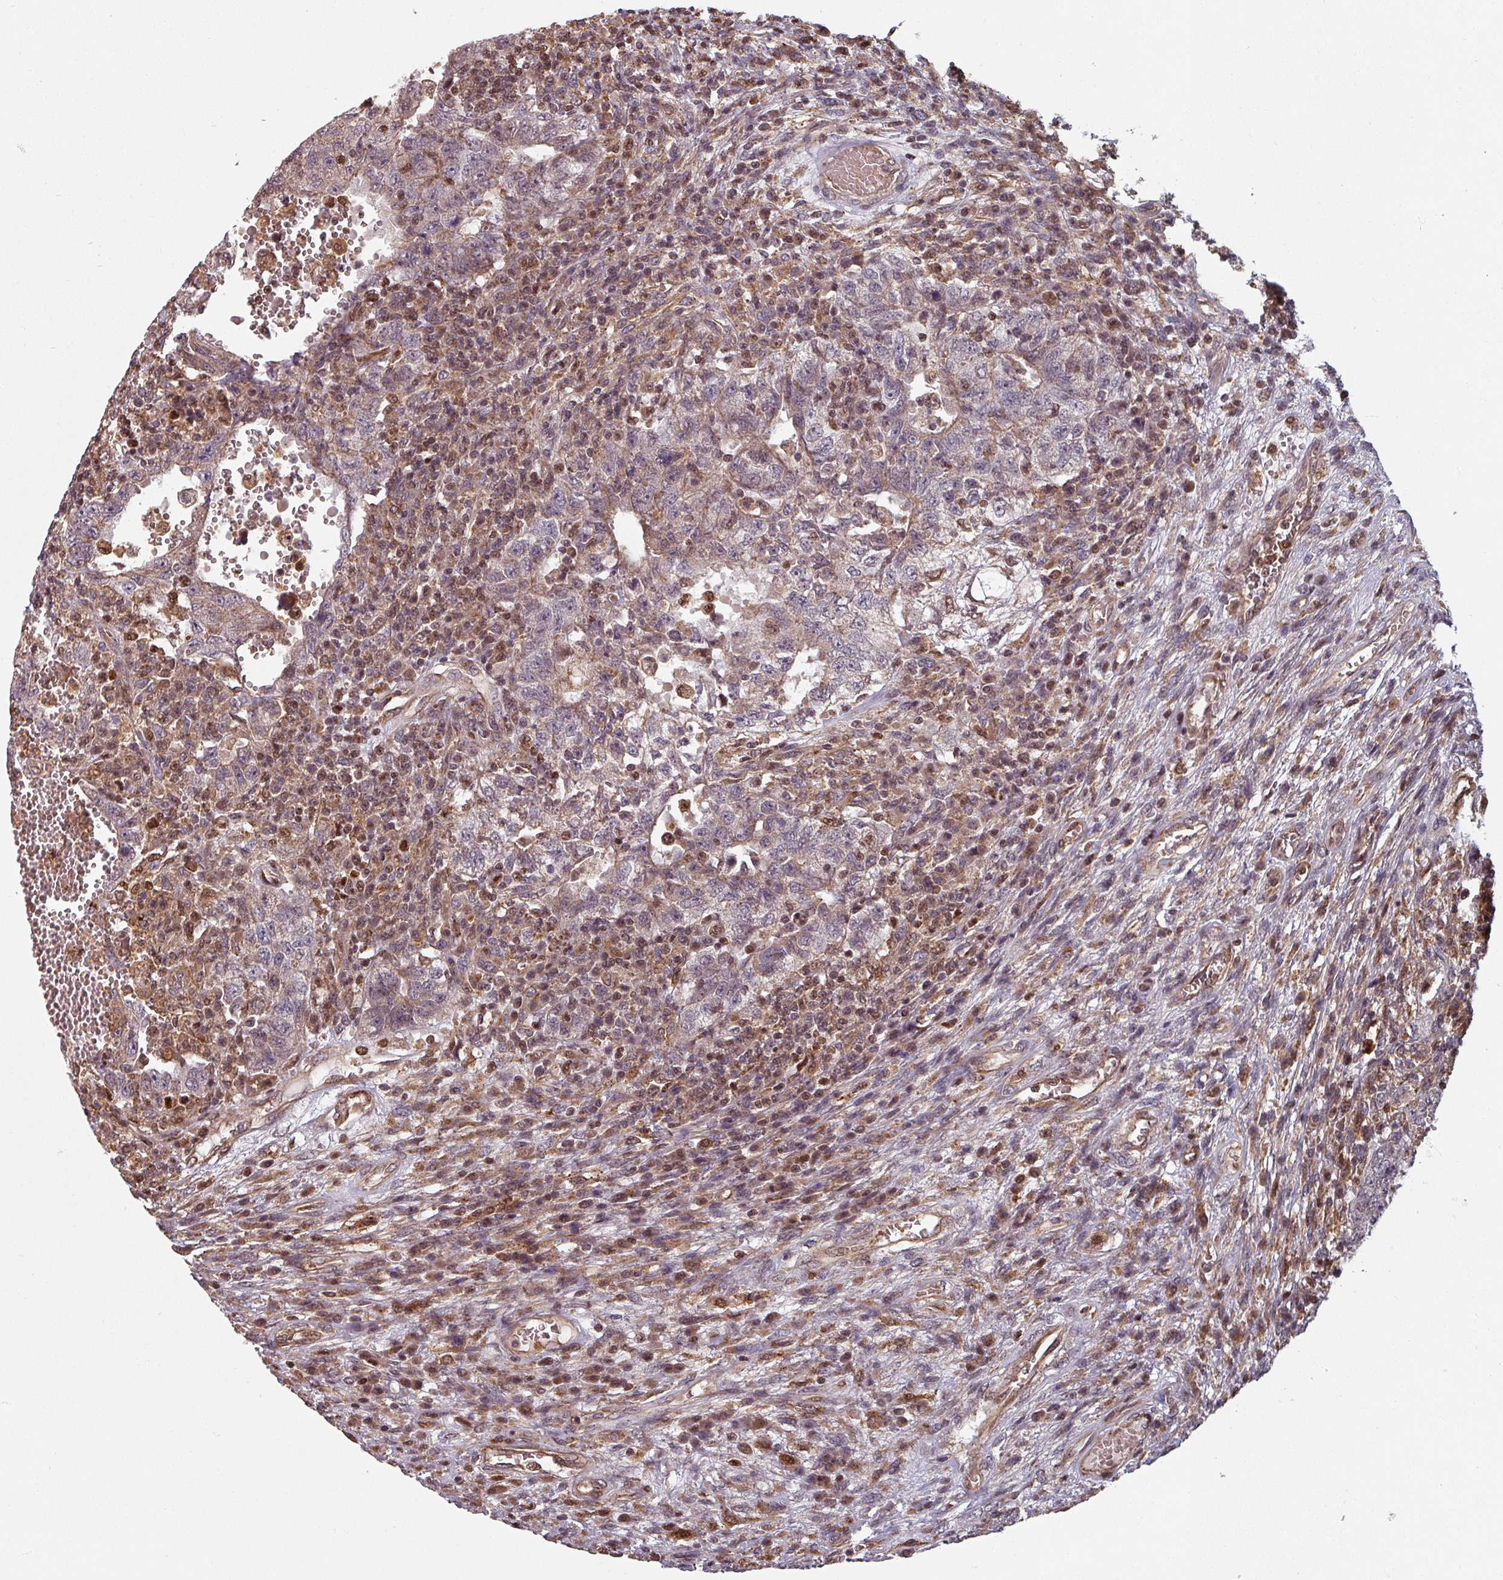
{"staining": {"intensity": "negative", "quantity": "none", "location": "none"}, "tissue": "testis cancer", "cell_type": "Tumor cells", "image_type": "cancer", "snomed": [{"axis": "morphology", "description": "Carcinoma, Embryonal, NOS"}, {"axis": "topography", "description": "Testis"}], "caption": "This image is of embryonal carcinoma (testis) stained with immunohistochemistry (IHC) to label a protein in brown with the nuclei are counter-stained blue. There is no expression in tumor cells.", "gene": "EID1", "patient": {"sex": "male", "age": 26}}